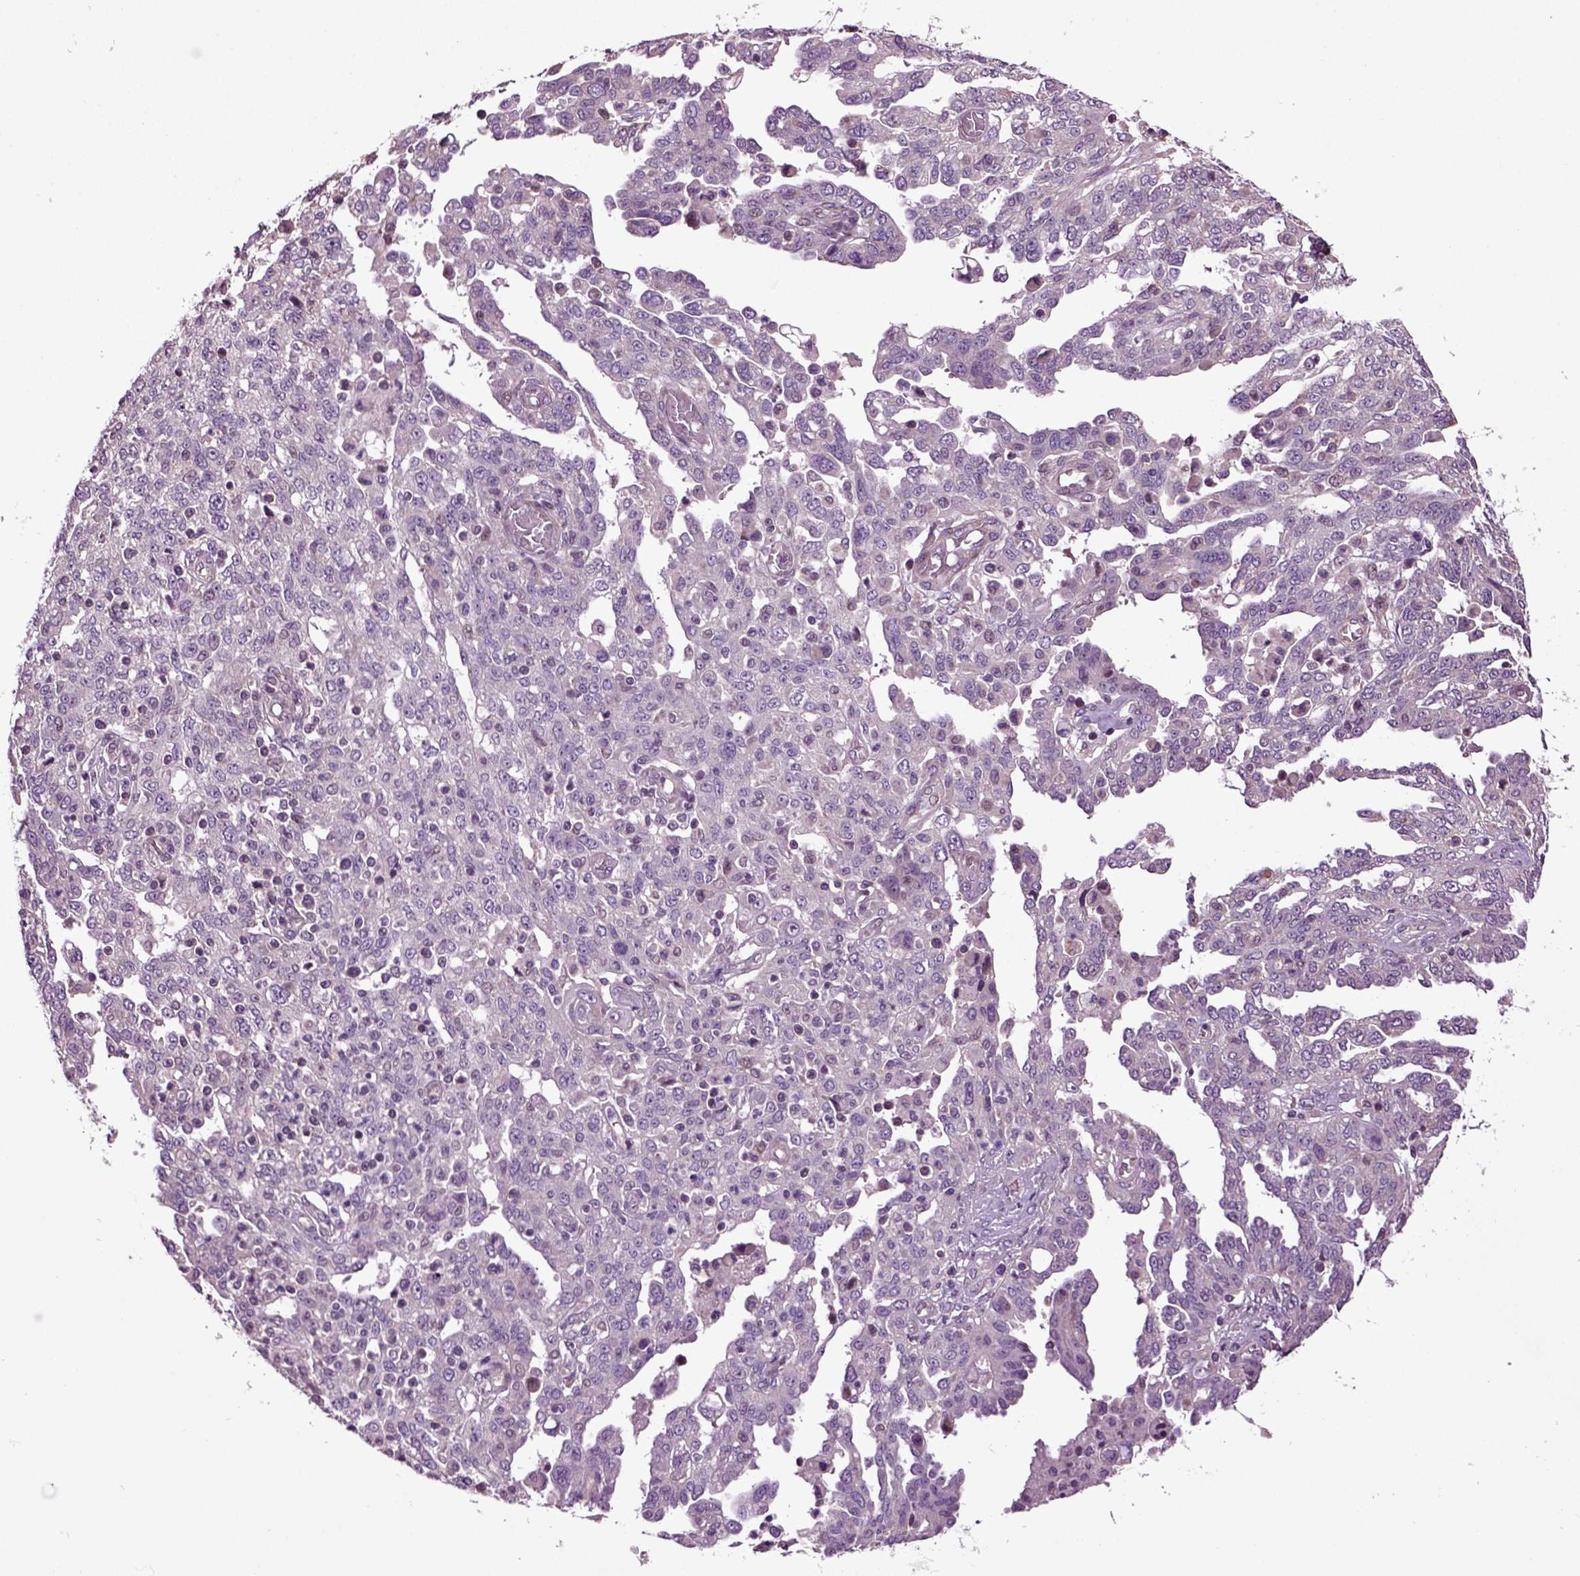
{"staining": {"intensity": "negative", "quantity": "none", "location": "none"}, "tissue": "ovarian cancer", "cell_type": "Tumor cells", "image_type": "cancer", "snomed": [{"axis": "morphology", "description": "Cystadenocarcinoma, serous, NOS"}, {"axis": "topography", "description": "Ovary"}], "caption": "Tumor cells show no significant protein staining in serous cystadenocarcinoma (ovarian).", "gene": "HAGHL", "patient": {"sex": "female", "age": 67}}